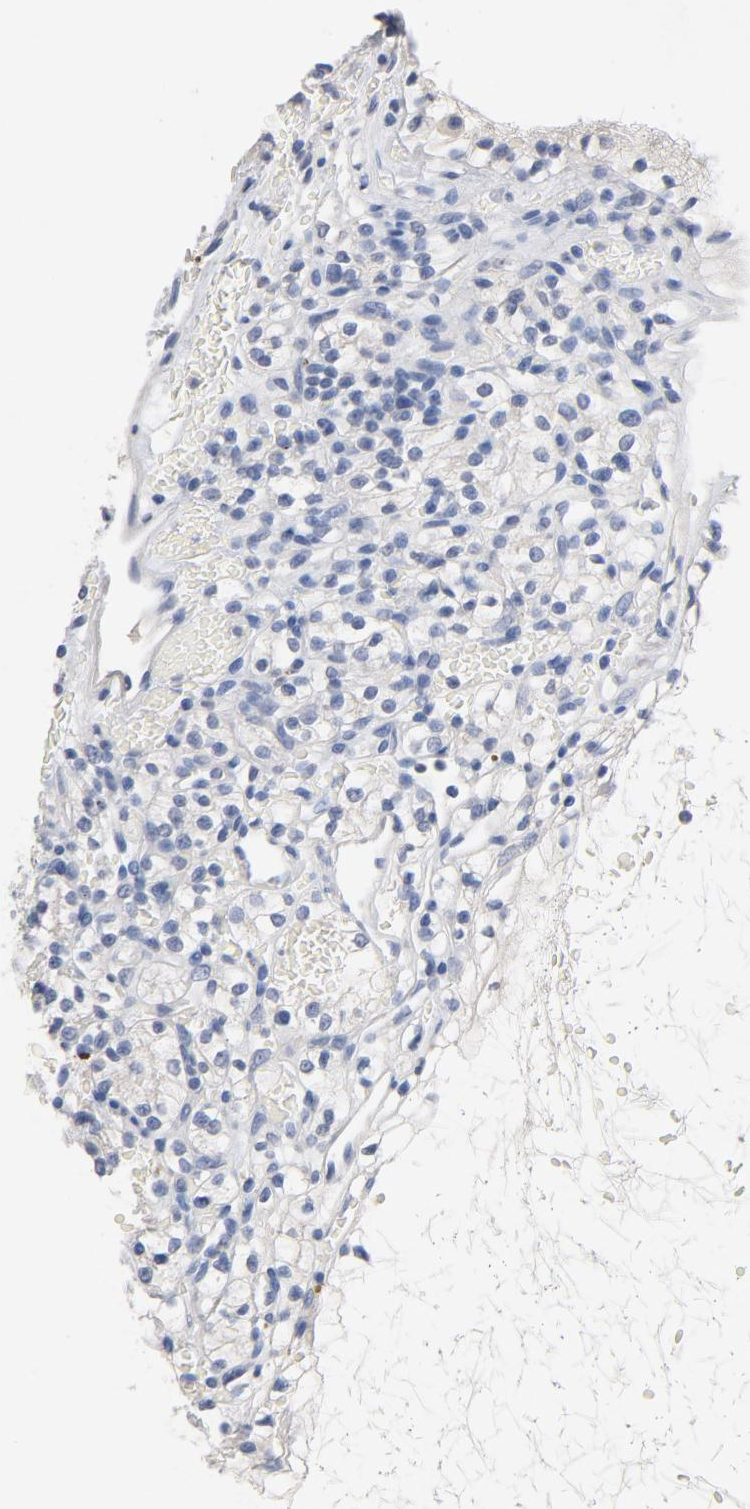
{"staining": {"intensity": "negative", "quantity": "none", "location": "none"}, "tissue": "renal cancer", "cell_type": "Tumor cells", "image_type": "cancer", "snomed": [{"axis": "morphology", "description": "Adenocarcinoma, NOS"}, {"axis": "topography", "description": "Kidney"}], "caption": "DAB (3,3'-diaminobenzidine) immunohistochemical staining of renal adenocarcinoma exhibits no significant staining in tumor cells.", "gene": "ZCCHC13", "patient": {"sex": "female", "age": 60}}